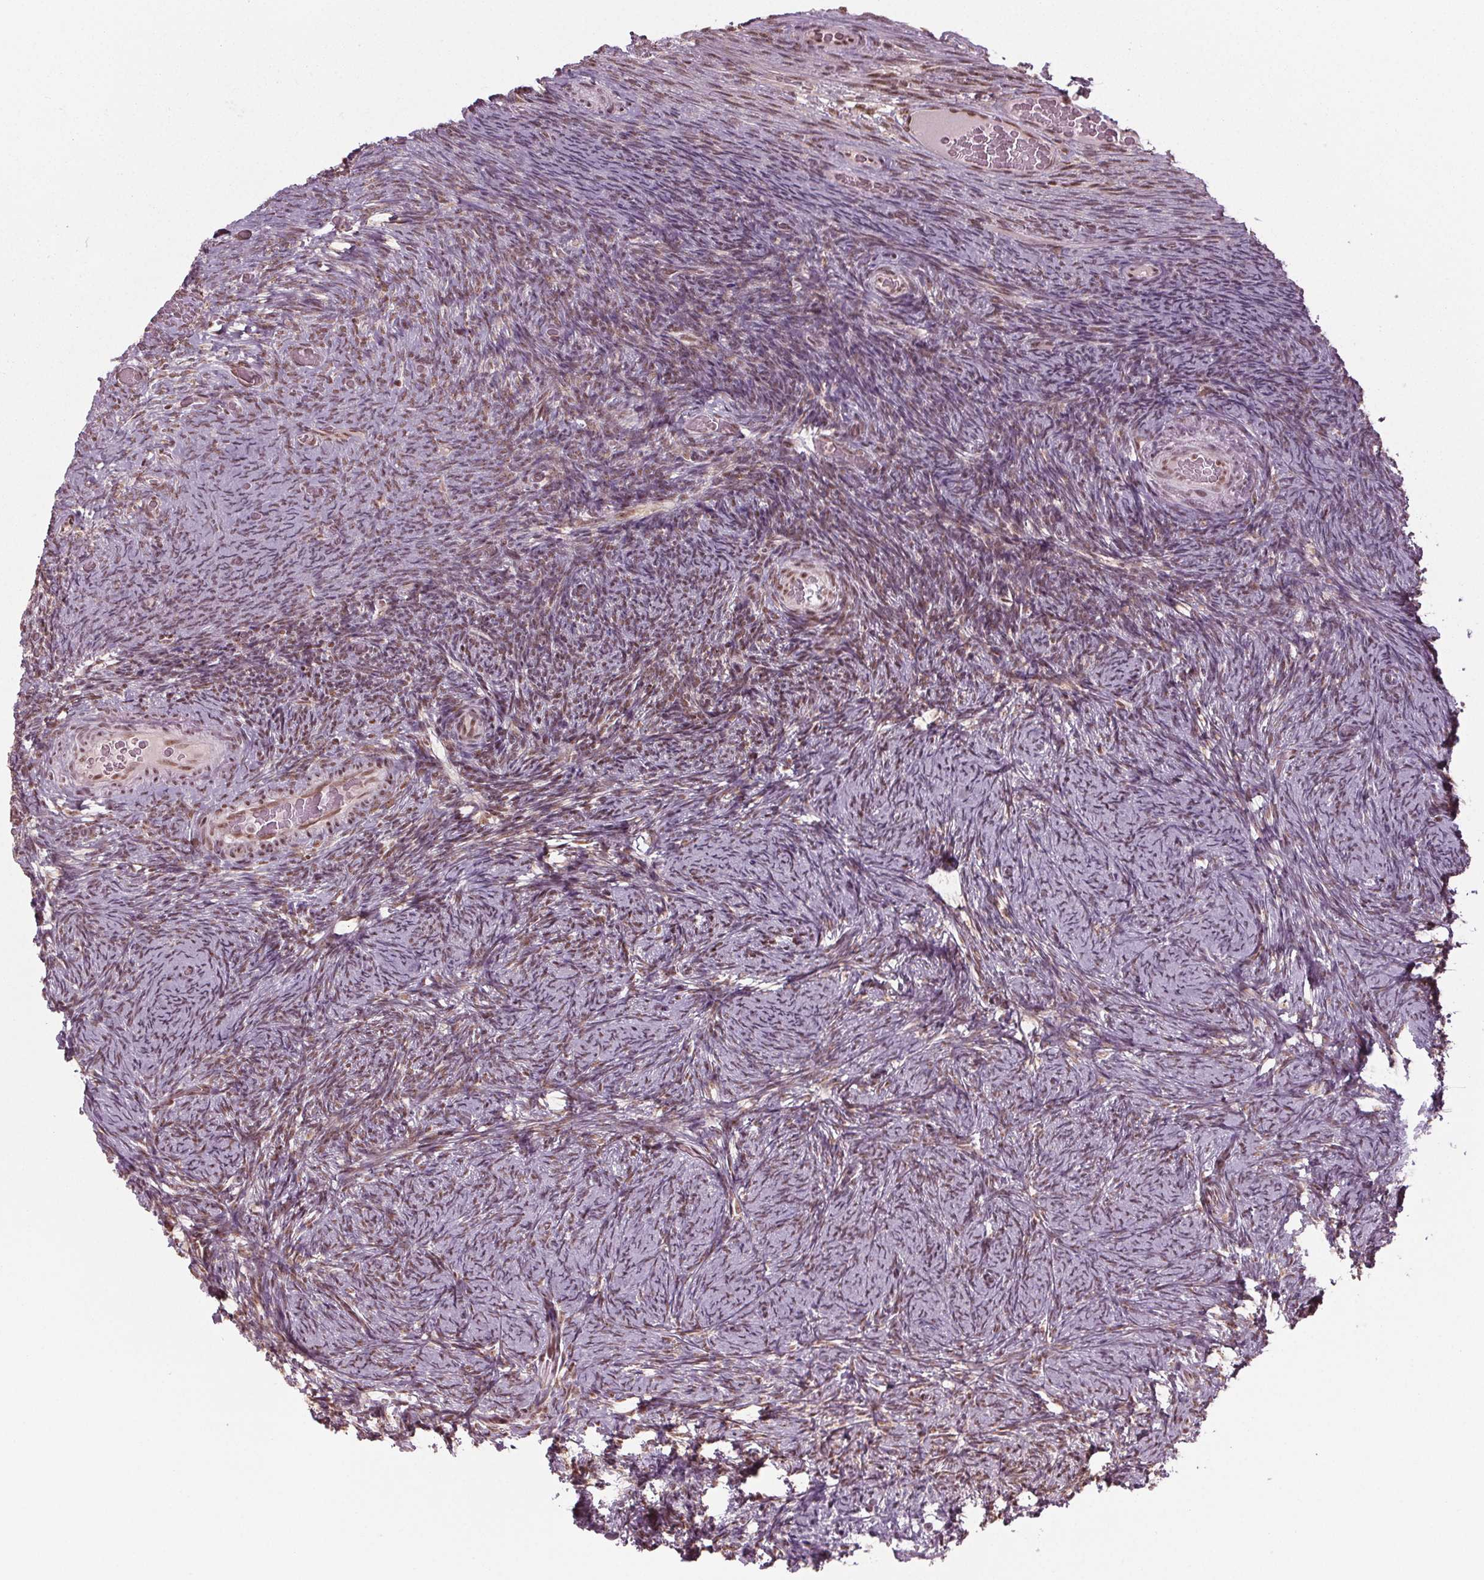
{"staining": {"intensity": "moderate", "quantity": "25%-75%", "location": "nuclear"}, "tissue": "ovary", "cell_type": "Ovarian stroma cells", "image_type": "normal", "snomed": [{"axis": "morphology", "description": "Normal tissue, NOS"}, {"axis": "topography", "description": "Ovary"}], "caption": "Immunohistochemistry (IHC) staining of normal ovary, which exhibits medium levels of moderate nuclear staining in about 25%-75% of ovarian stroma cells indicating moderate nuclear protein staining. The staining was performed using DAB (3,3'-diaminobenzidine) (brown) for protein detection and nuclei were counterstained in hematoxylin (blue).", "gene": "DDX41", "patient": {"sex": "female", "age": 34}}